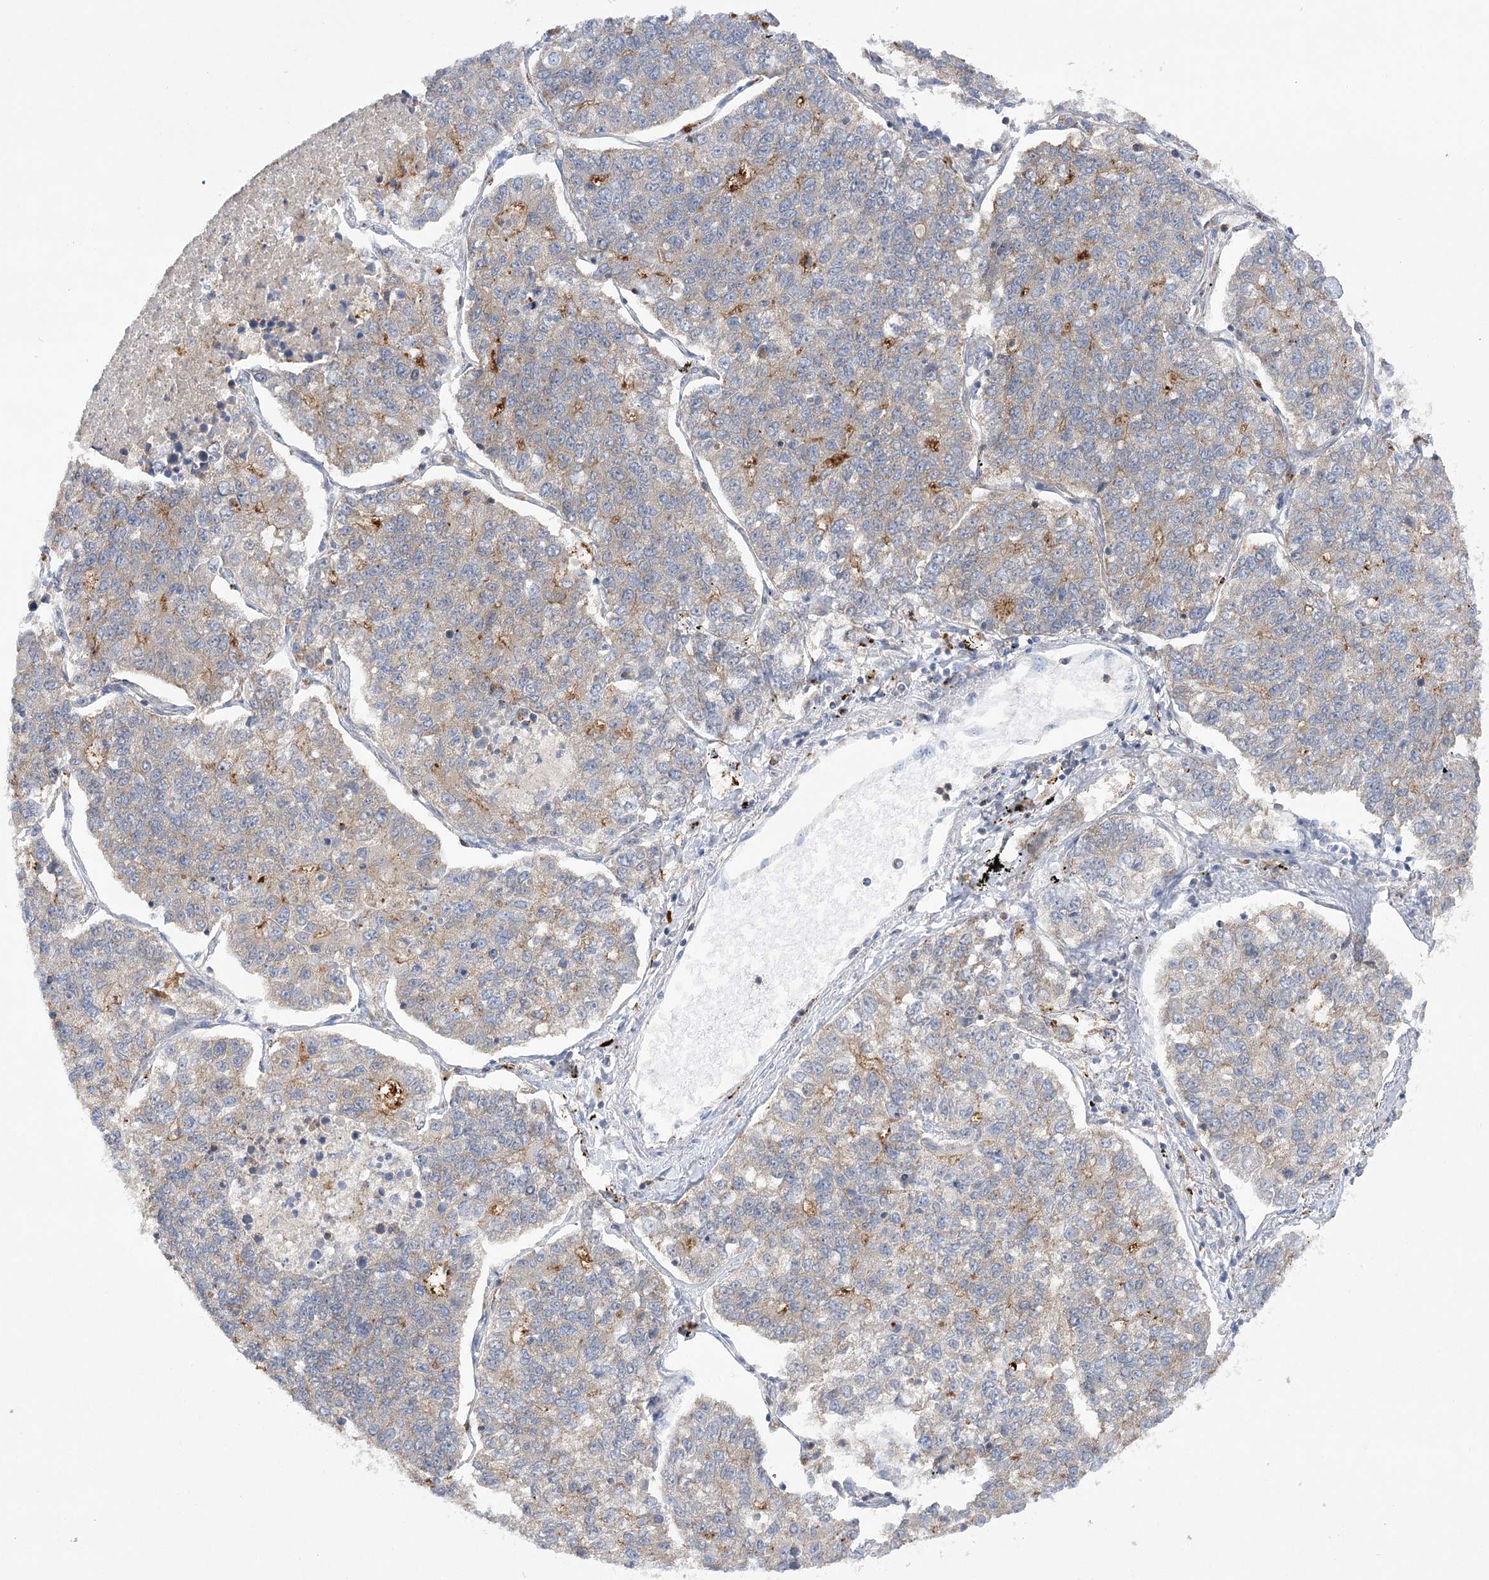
{"staining": {"intensity": "moderate", "quantity": "<25%", "location": "cytoplasmic/membranous"}, "tissue": "lung cancer", "cell_type": "Tumor cells", "image_type": "cancer", "snomed": [{"axis": "morphology", "description": "Adenocarcinoma, NOS"}, {"axis": "topography", "description": "Lung"}], "caption": "Protein staining of lung adenocarcinoma tissue reveals moderate cytoplasmic/membranous expression in about <25% of tumor cells. (brown staining indicates protein expression, while blue staining denotes nuclei).", "gene": "VPS37B", "patient": {"sex": "male", "age": 49}}